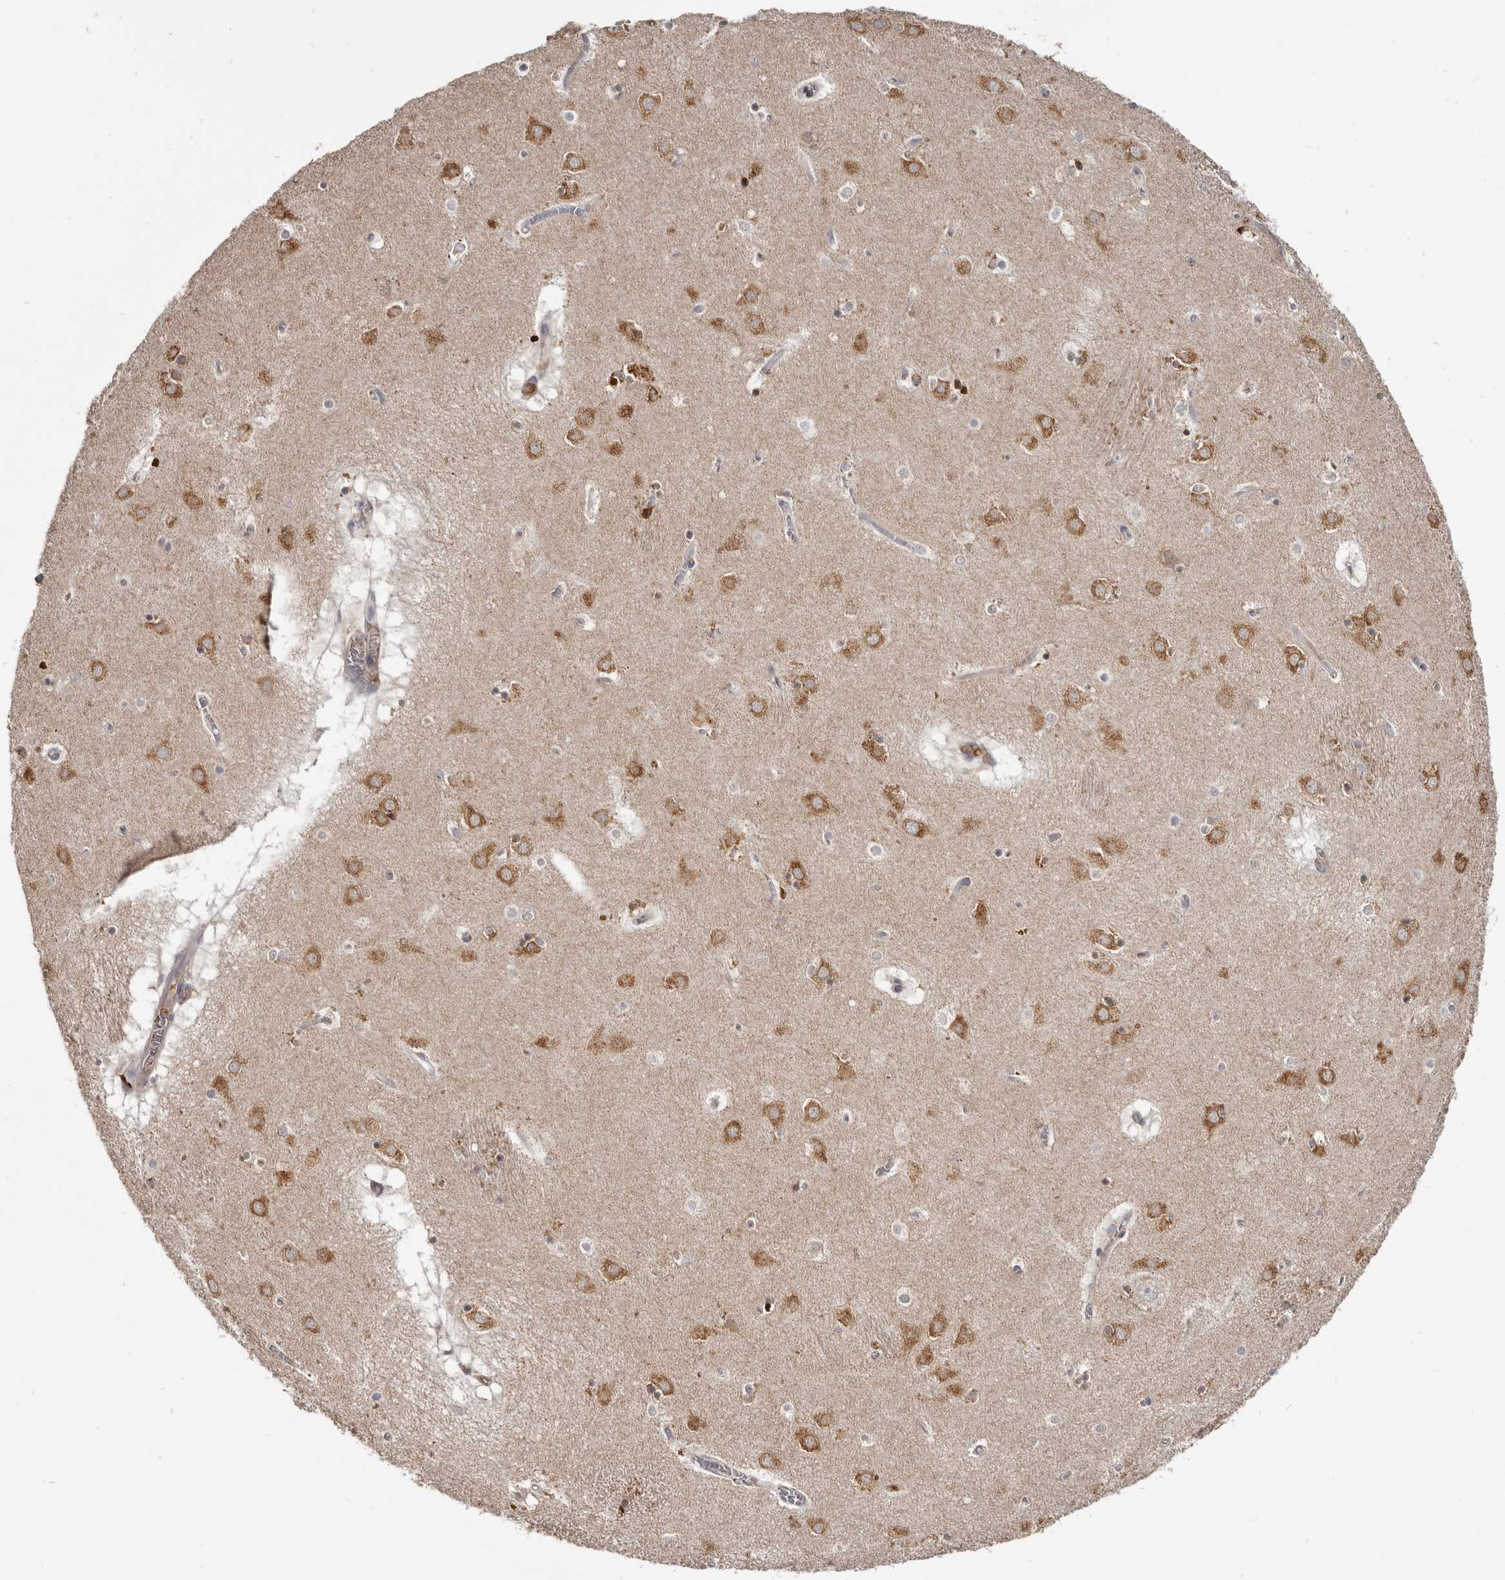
{"staining": {"intensity": "moderate", "quantity": "<25%", "location": "cytoplasmic/membranous"}, "tissue": "caudate", "cell_type": "Glial cells", "image_type": "normal", "snomed": [{"axis": "morphology", "description": "Normal tissue, NOS"}, {"axis": "topography", "description": "Lateral ventricle wall"}], "caption": "Immunohistochemical staining of unremarkable human caudate displays moderate cytoplasmic/membranous protein staining in about <25% of glial cells.", "gene": "NENF", "patient": {"sex": "male", "age": 70}}